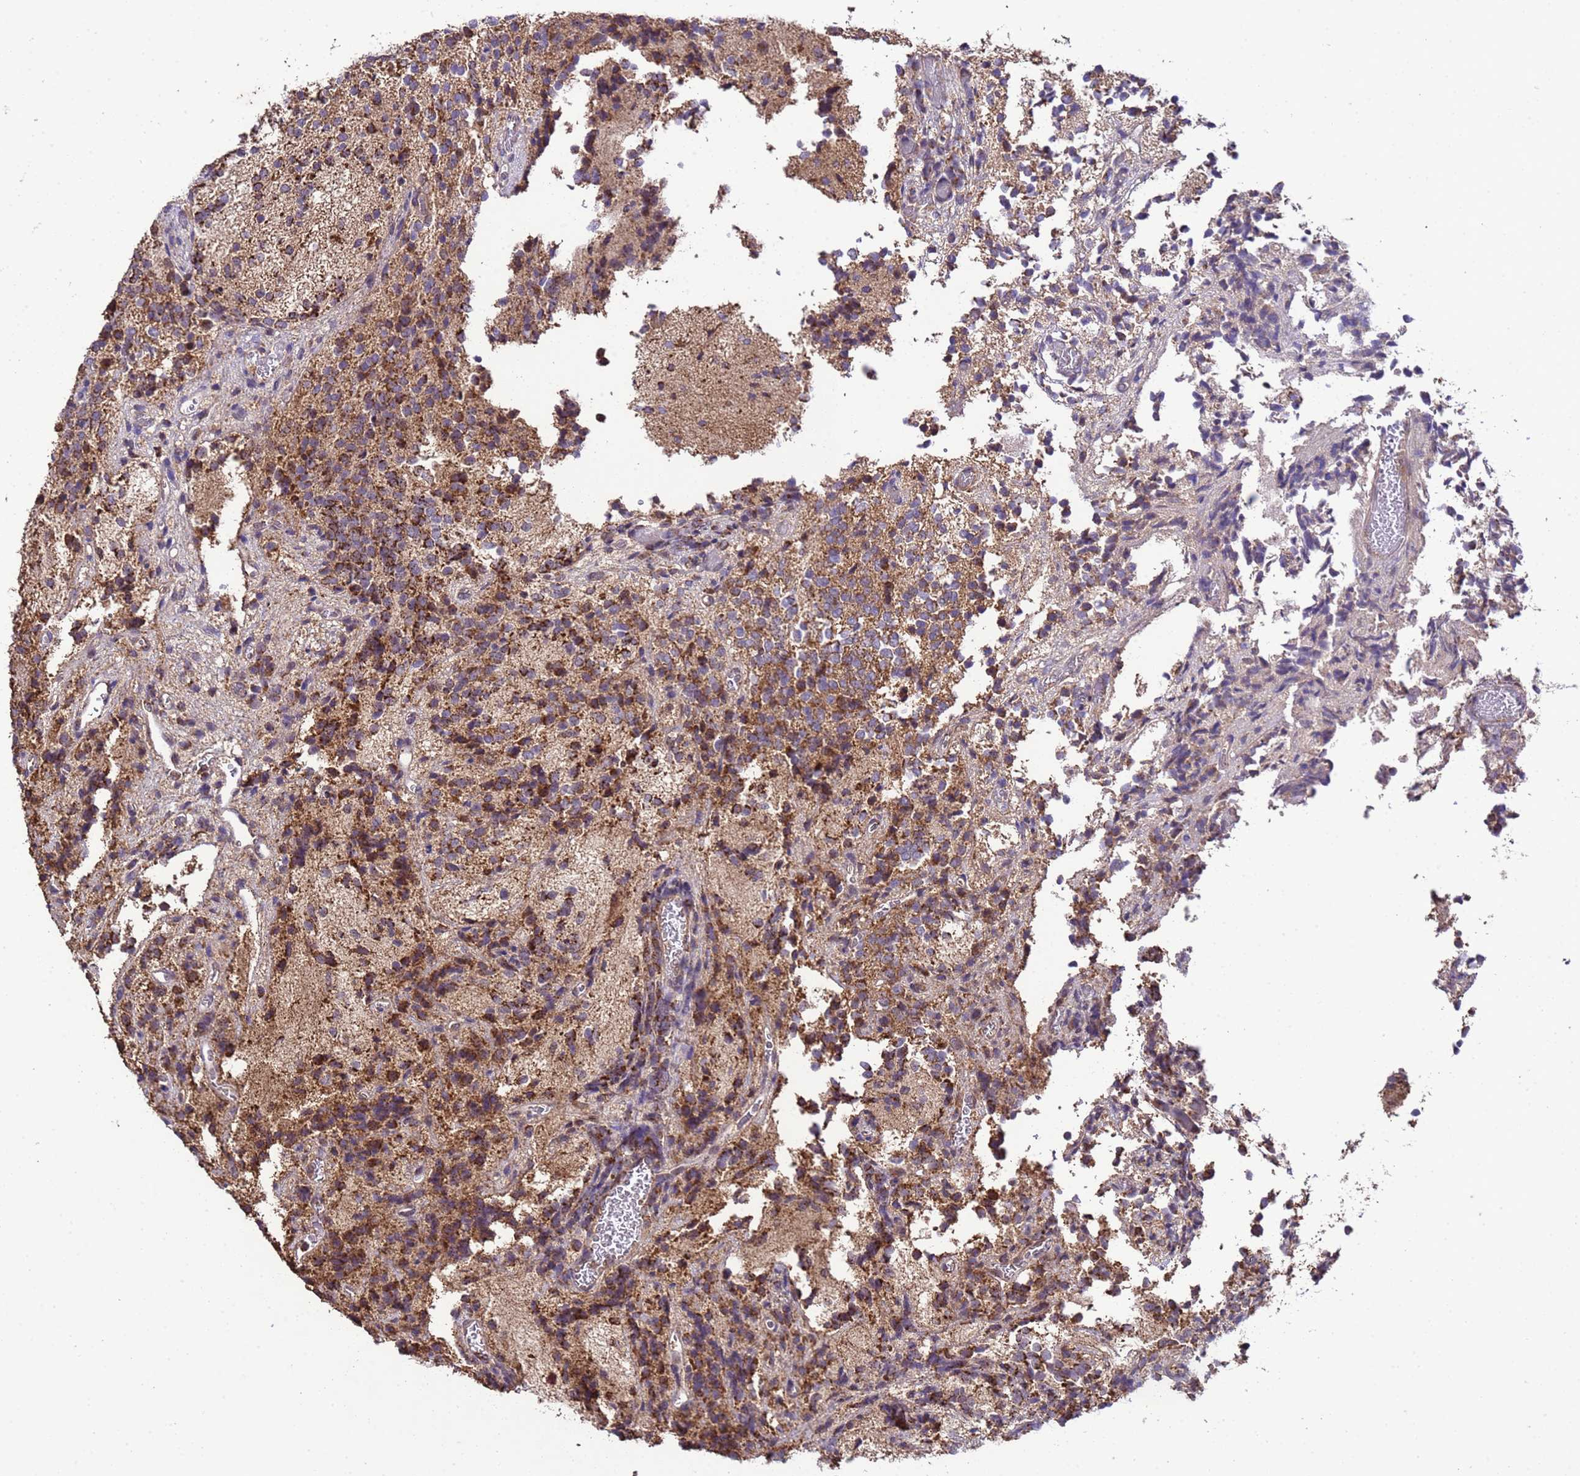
{"staining": {"intensity": "strong", "quantity": ">75%", "location": "cytoplasmic/membranous"}, "tissue": "glioma", "cell_type": "Tumor cells", "image_type": "cancer", "snomed": [{"axis": "morphology", "description": "Glioma, malignant, Low grade"}, {"axis": "topography", "description": "Brain"}], "caption": "Immunohistochemical staining of human malignant low-grade glioma demonstrates high levels of strong cytoplasmic/membranous positivity in about >75% of tumor cells.", "gene": "HSPBAP1", "patient": {"sex": "female", "age": 1}}